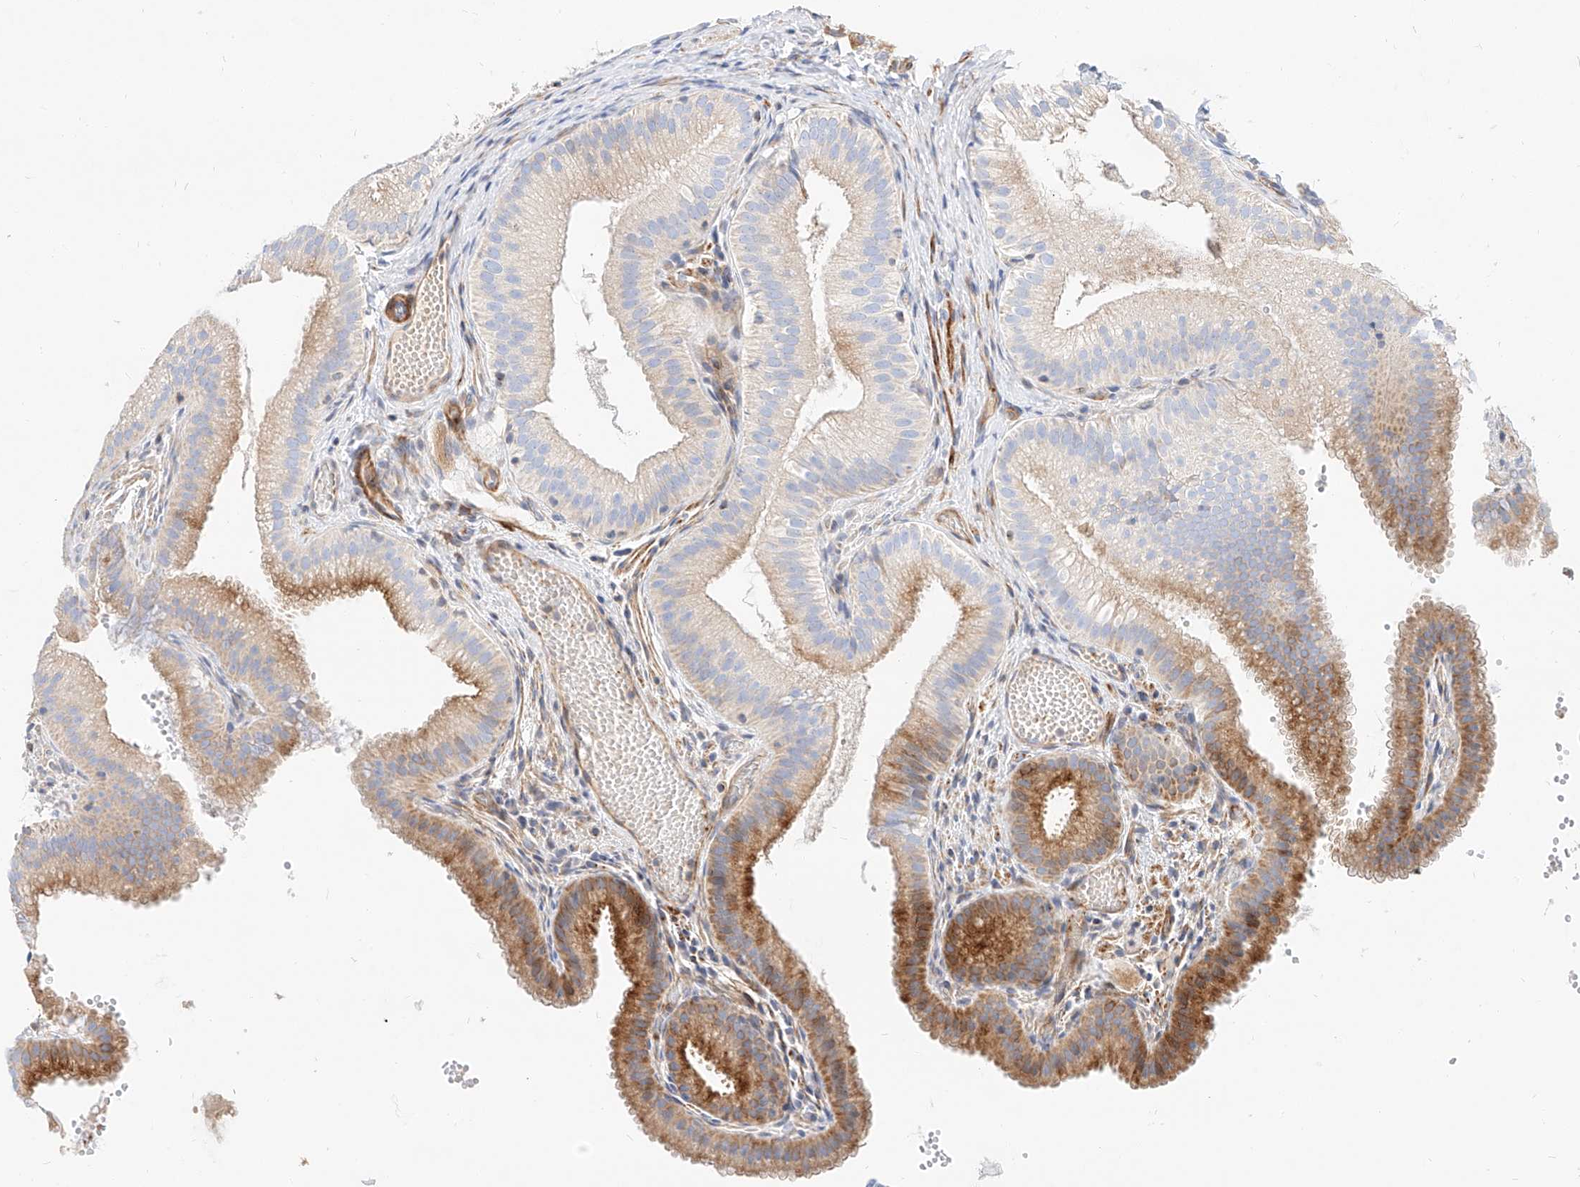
{"staining": {"intensity": "strong", "quantity": "<25%", "location": "cytoplasmic/membranous"}, "tissue": "gallbladder", "cell_type": "Glandular cells", "image_type": "normal", "snomed": [{"axis": "morphology", "description": "Normal tissue, NOS"}, {"axis": "topography", "description": "Gallbladder"}], "caption": "Immunohistochemical staining of normal human gallbladder shows strong cytoplasmic/membranous protein positivity in about <25% of glandular cells.", "gene": "KCNH5", "patient": {"sex": "female", "age": 30}}